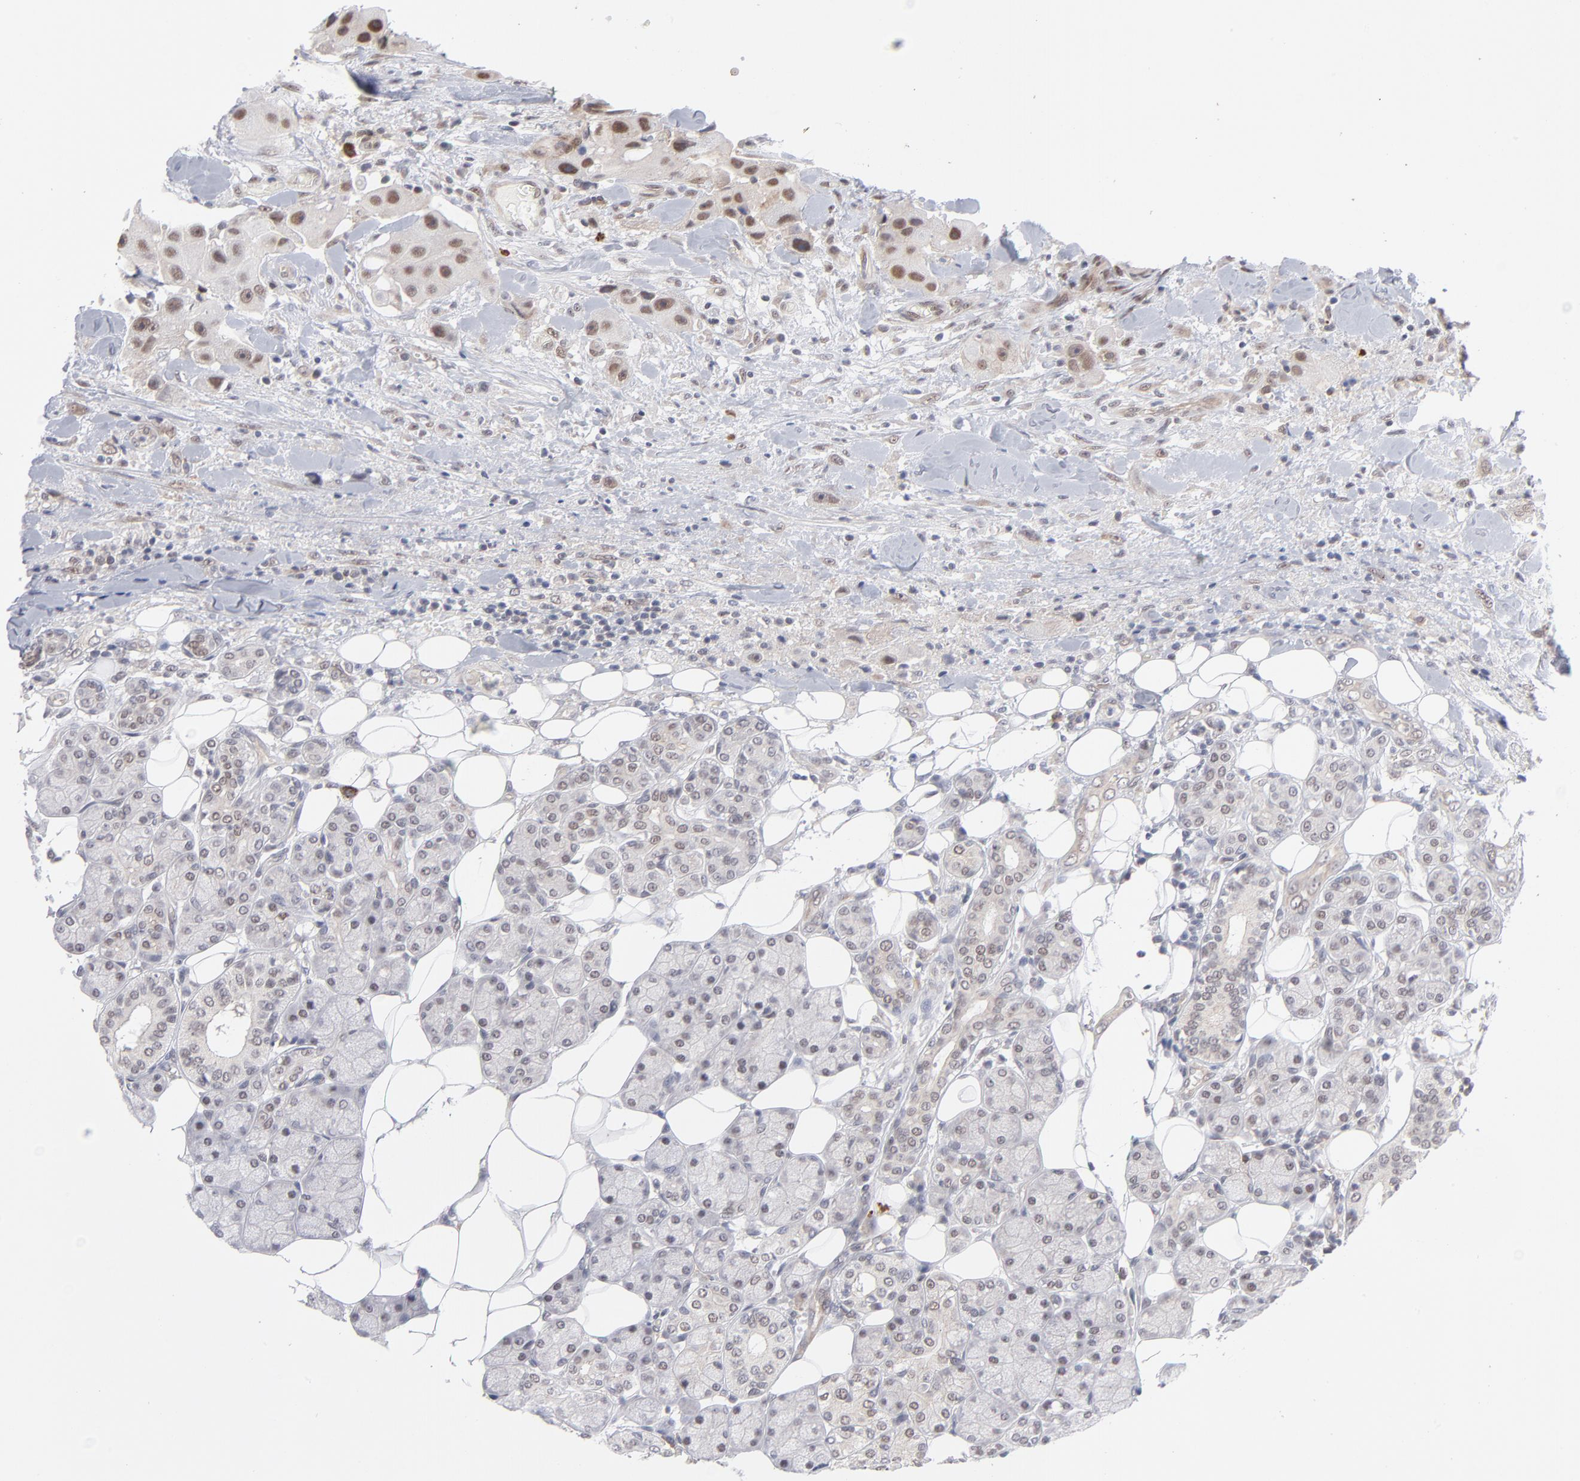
{"staining": {"intensity": "moderate", "quantity": "25%-75%", "location": "cytoplasmic/membranous,nuclear"}, "tissue": "head and neck cancer", "cell_type": "Tumor cells", "image_type": "cancer", "snomed": [{"axis": "morphology", "description": "Normal tissue, NOS"}, {"axis": "morphology", "description": "Adenocarcinoma, NOS"}, {"axis": "topography", "description": "Salivary gland"}, {"axis": "topography", "description": "Head-Neck"}], "caption": "Protein expression analysis of human head and neck adenocarcinoma reveals moderate cytoplasmic/membranous and nuclear expression in about 25%-75% of tumor cells.", "gene": "NBN", "patient": {"sex": "male", "age": 80}}